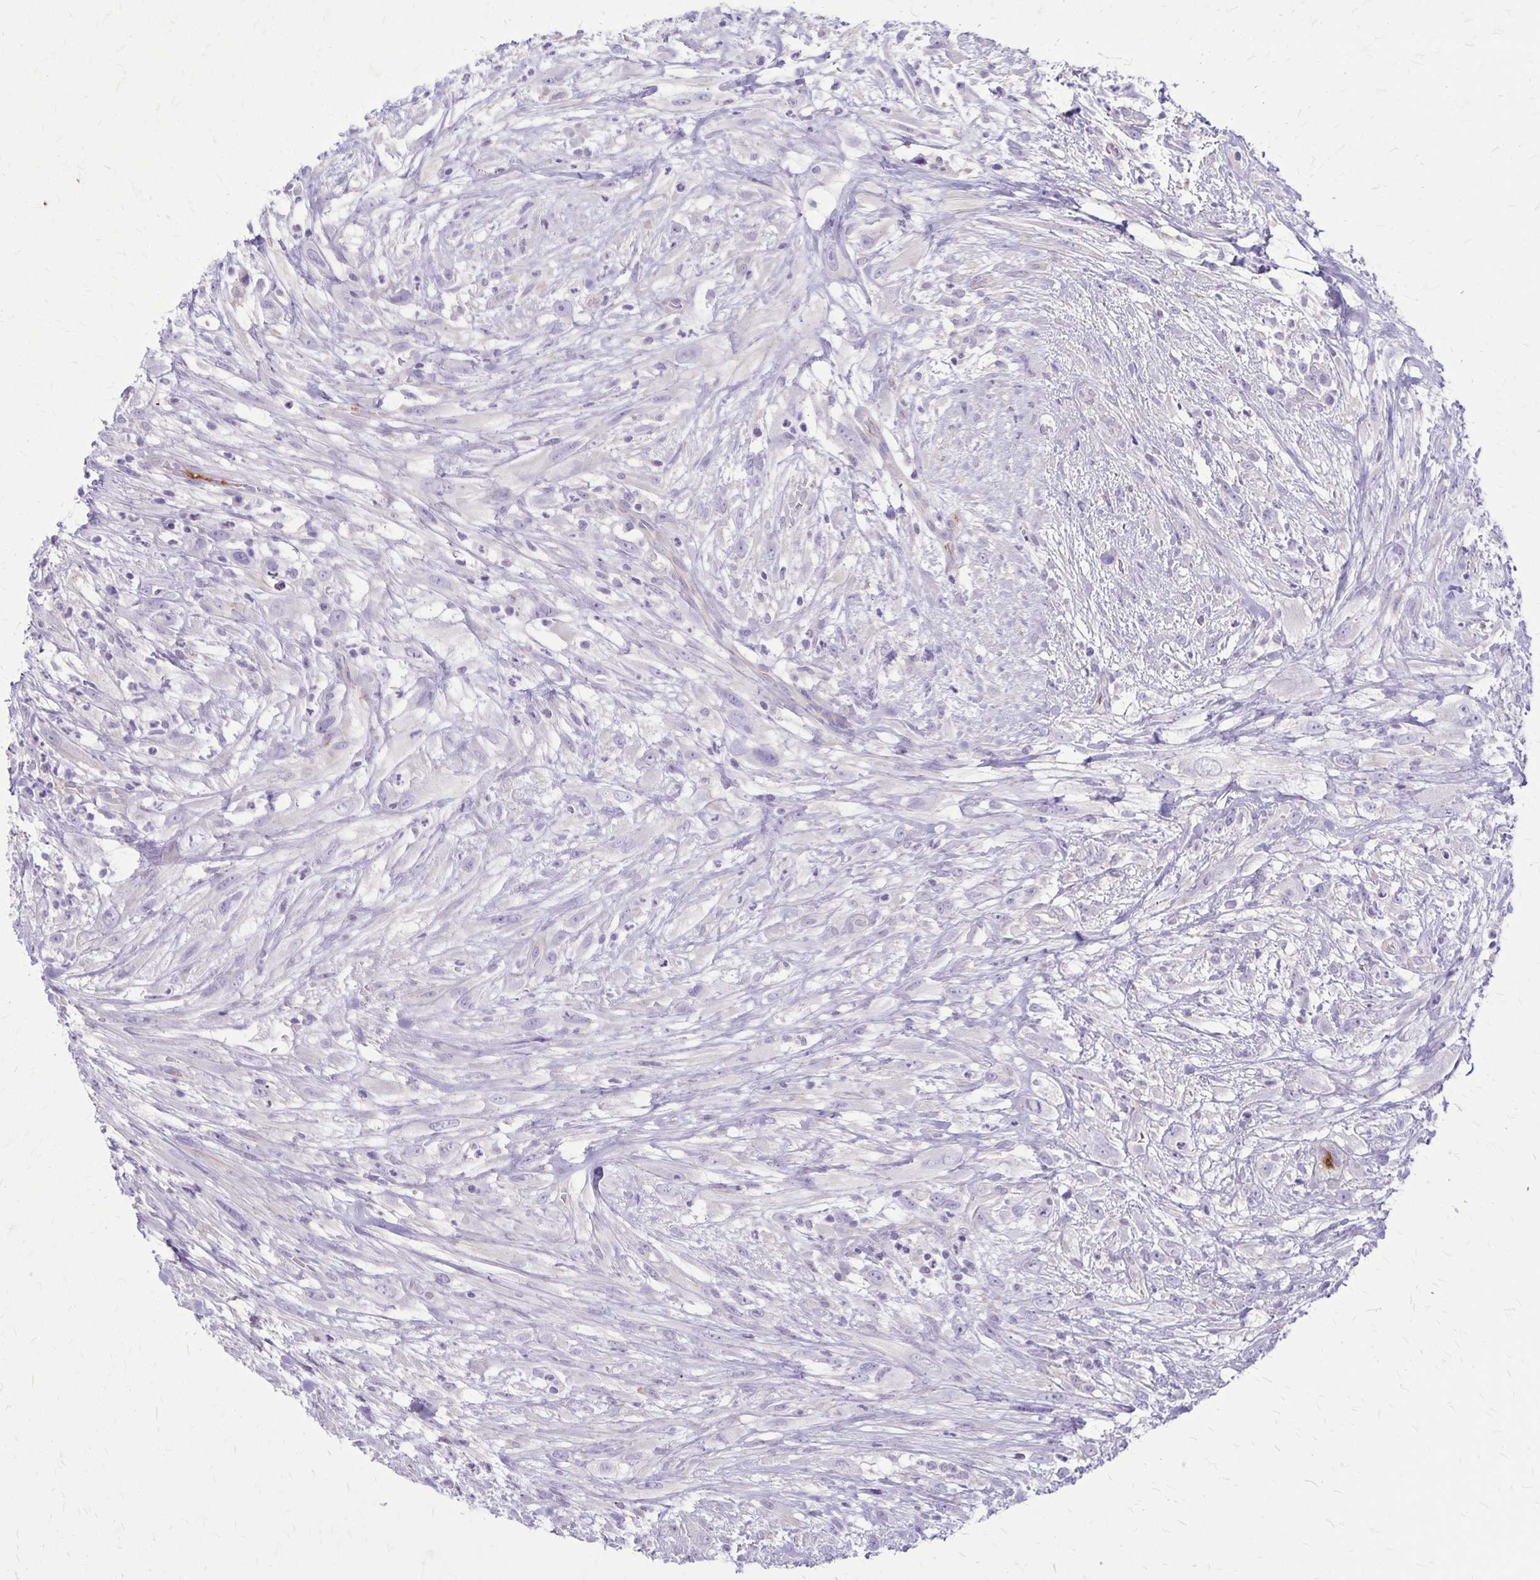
{"staining": {"intensity": "negative", "quantity": "none", "location": "none"}, "tissue": "head and neck cancer", "cell_type": "Tumor cells", "image_type": "cancer", "snomed": [{"axis": "morphology", "description": "Squamous cell carcinoma, NOS"}, {"axis": "topography", "description": "Head-Neck"}], "caption": "Immunohistochemistry (IHC) image of human squamous cell carcinoma (head and neck) stained for a protein (brown), which shows no positivity in tumor cells. (DAB immunohistochemistry, high magnification).", "gene": "GP9", "patient": {"sex": "male", "age": 65}}